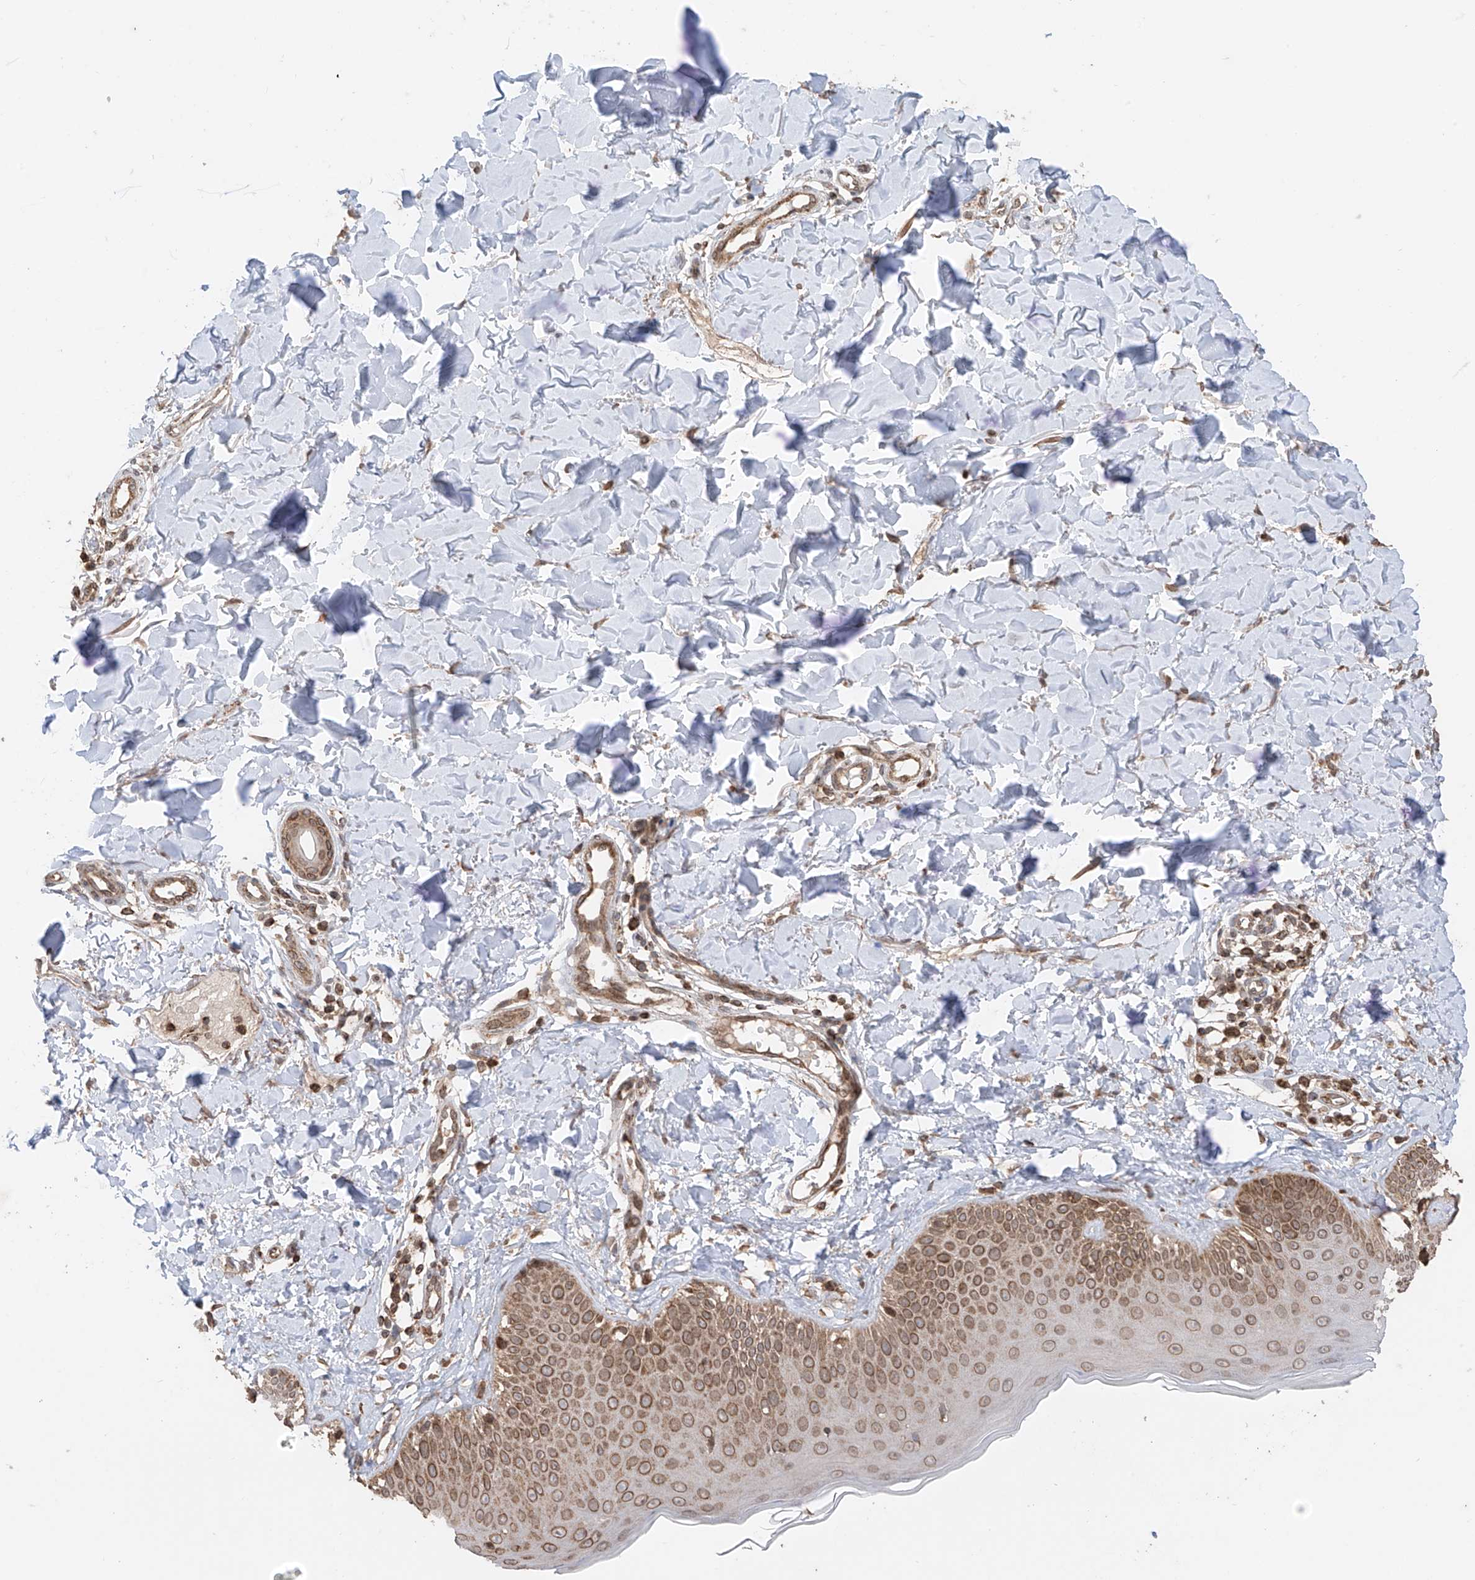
{"staining": {"intensity": "moderate", "quantity": ">75%", "location": "cytoplasmic/membranous,nuclear"}, "tissue": "skin", "cell_type": "Fibroblasts", "image_type": "normal", "snomed": [{"axis": "morphology", "description": "Normal tissue, NOS"}, {"axis": "topography", "description": "Skin"}], "caption": "High-power microscopy captured an IHC histopathology image of normal skin, revealing moderate cytoplasmic/membranous,nuclear expression in approximately >75% of fibroblasts.", "gene": "AHCTF1", "patient": {"sex": "male", "age": 52}}